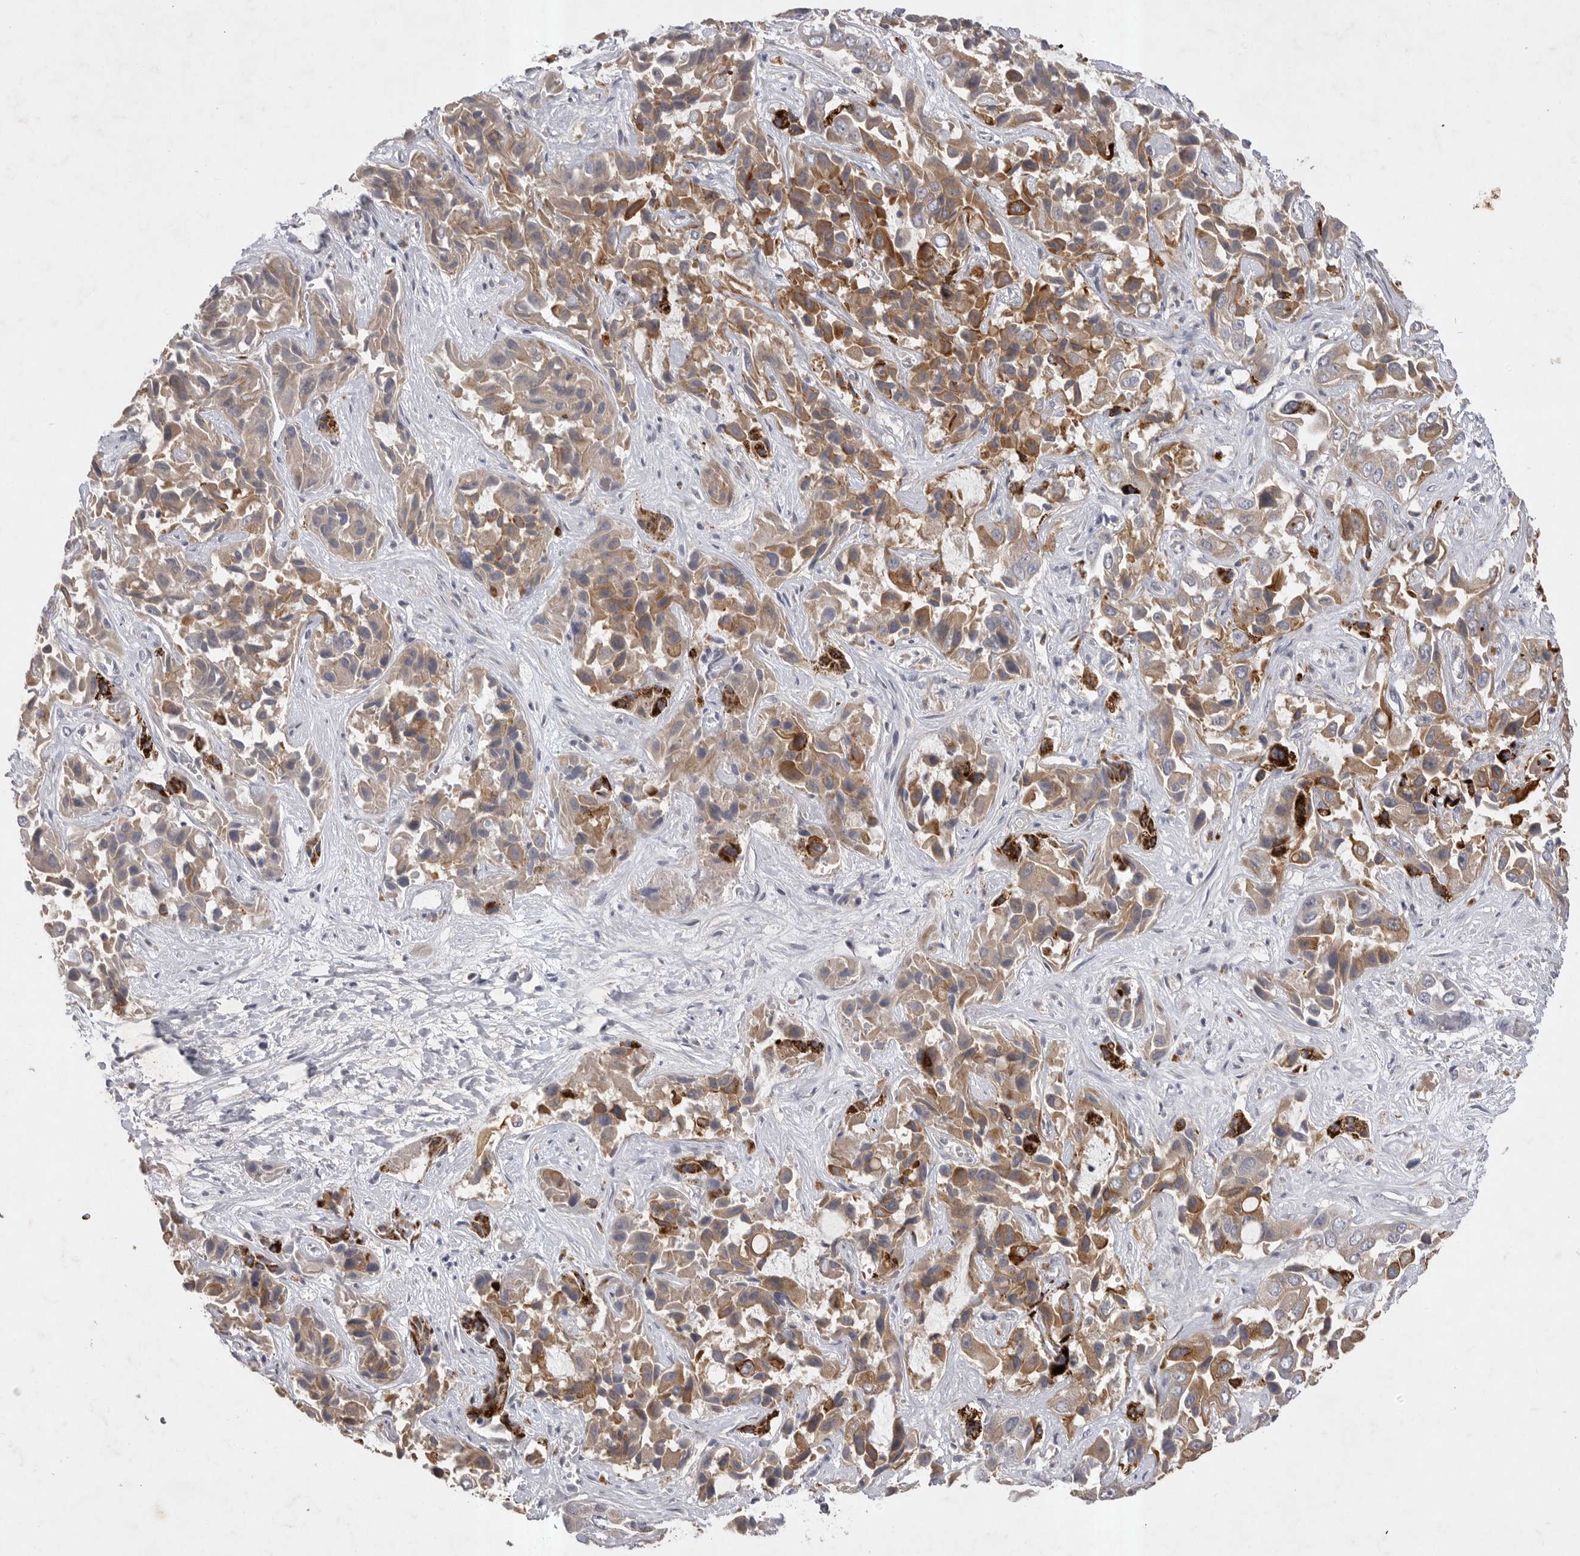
{"staining": {"intensity": "moderate", "quantity": ">75%", "location": "cytoplasmic/membranous"}, "tissue": "liver cancer", "cell_type": "Tumor cells", "image_type": "cancer", "snomed": [{"axis": "morphology", "description": "Cholangiocarcinoma"}, {"axis": "topography", "description": "Liver"}], "caption": "Protein expression analysis of liver cholangiocarcinoma displays moderate cytoplasmic/membranous expression in about >75% of tumor cells.", "gene": "DHDDS", "patient": {"sex": "female", "age": 52}}